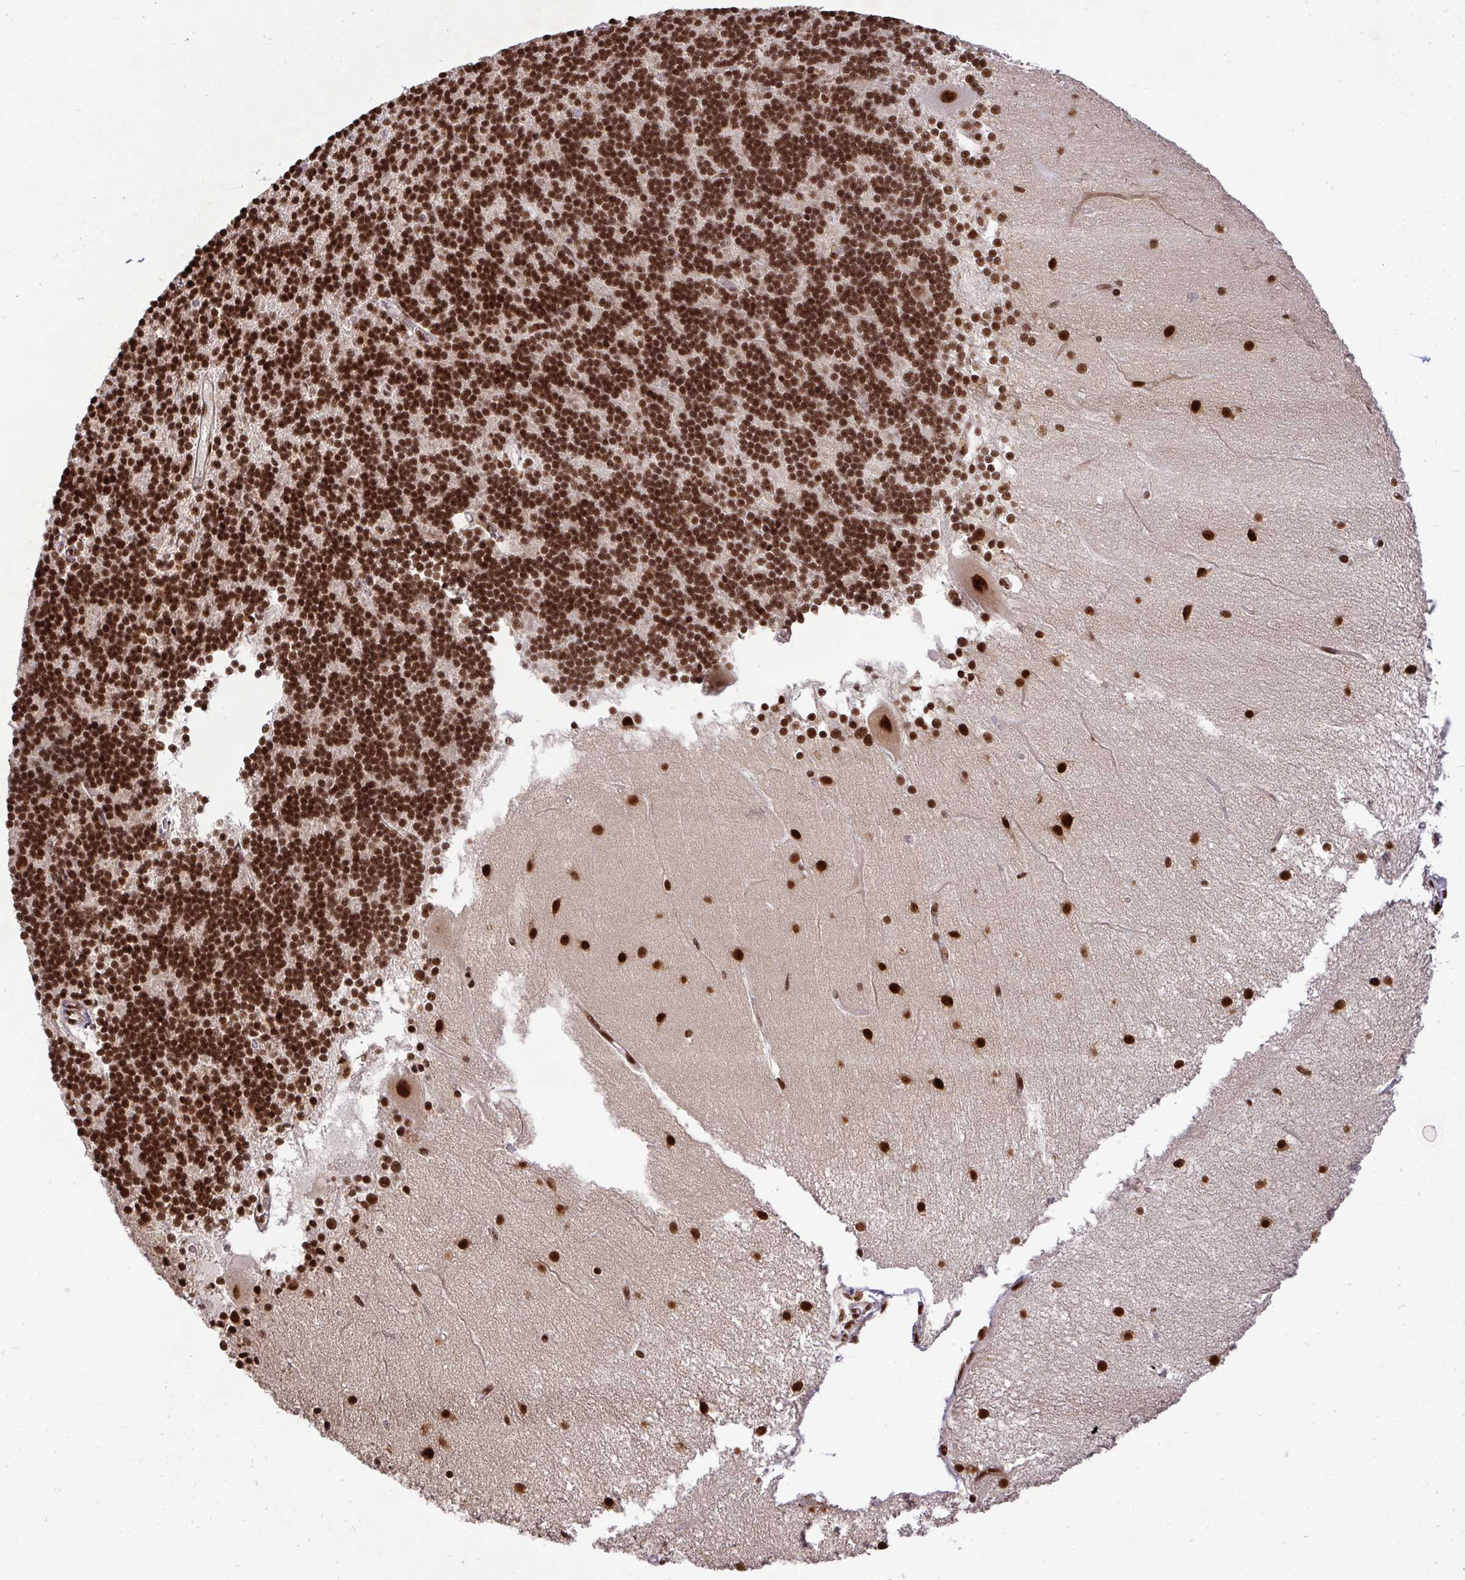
{"staining": {"intensity": "strong", "quantity": ">75%", "location": "nuclear"}, "tissue": "cerebellum", "cell_type": "Cells in granular layer", "image_type": "normal", "snomed": [{"axis": "morphology", "description": "Normal tissue, NOS"}, {"axis": "topography", "description": "Cerebellum"}], "caption": "About >75% of cells in granular layer in benign cerebellum show strong nuclear protein expression as visualized by brown immunohistochemical staining.", "gene": "U2AF1L4", "patient": {"sex": "female", "age": 54}}